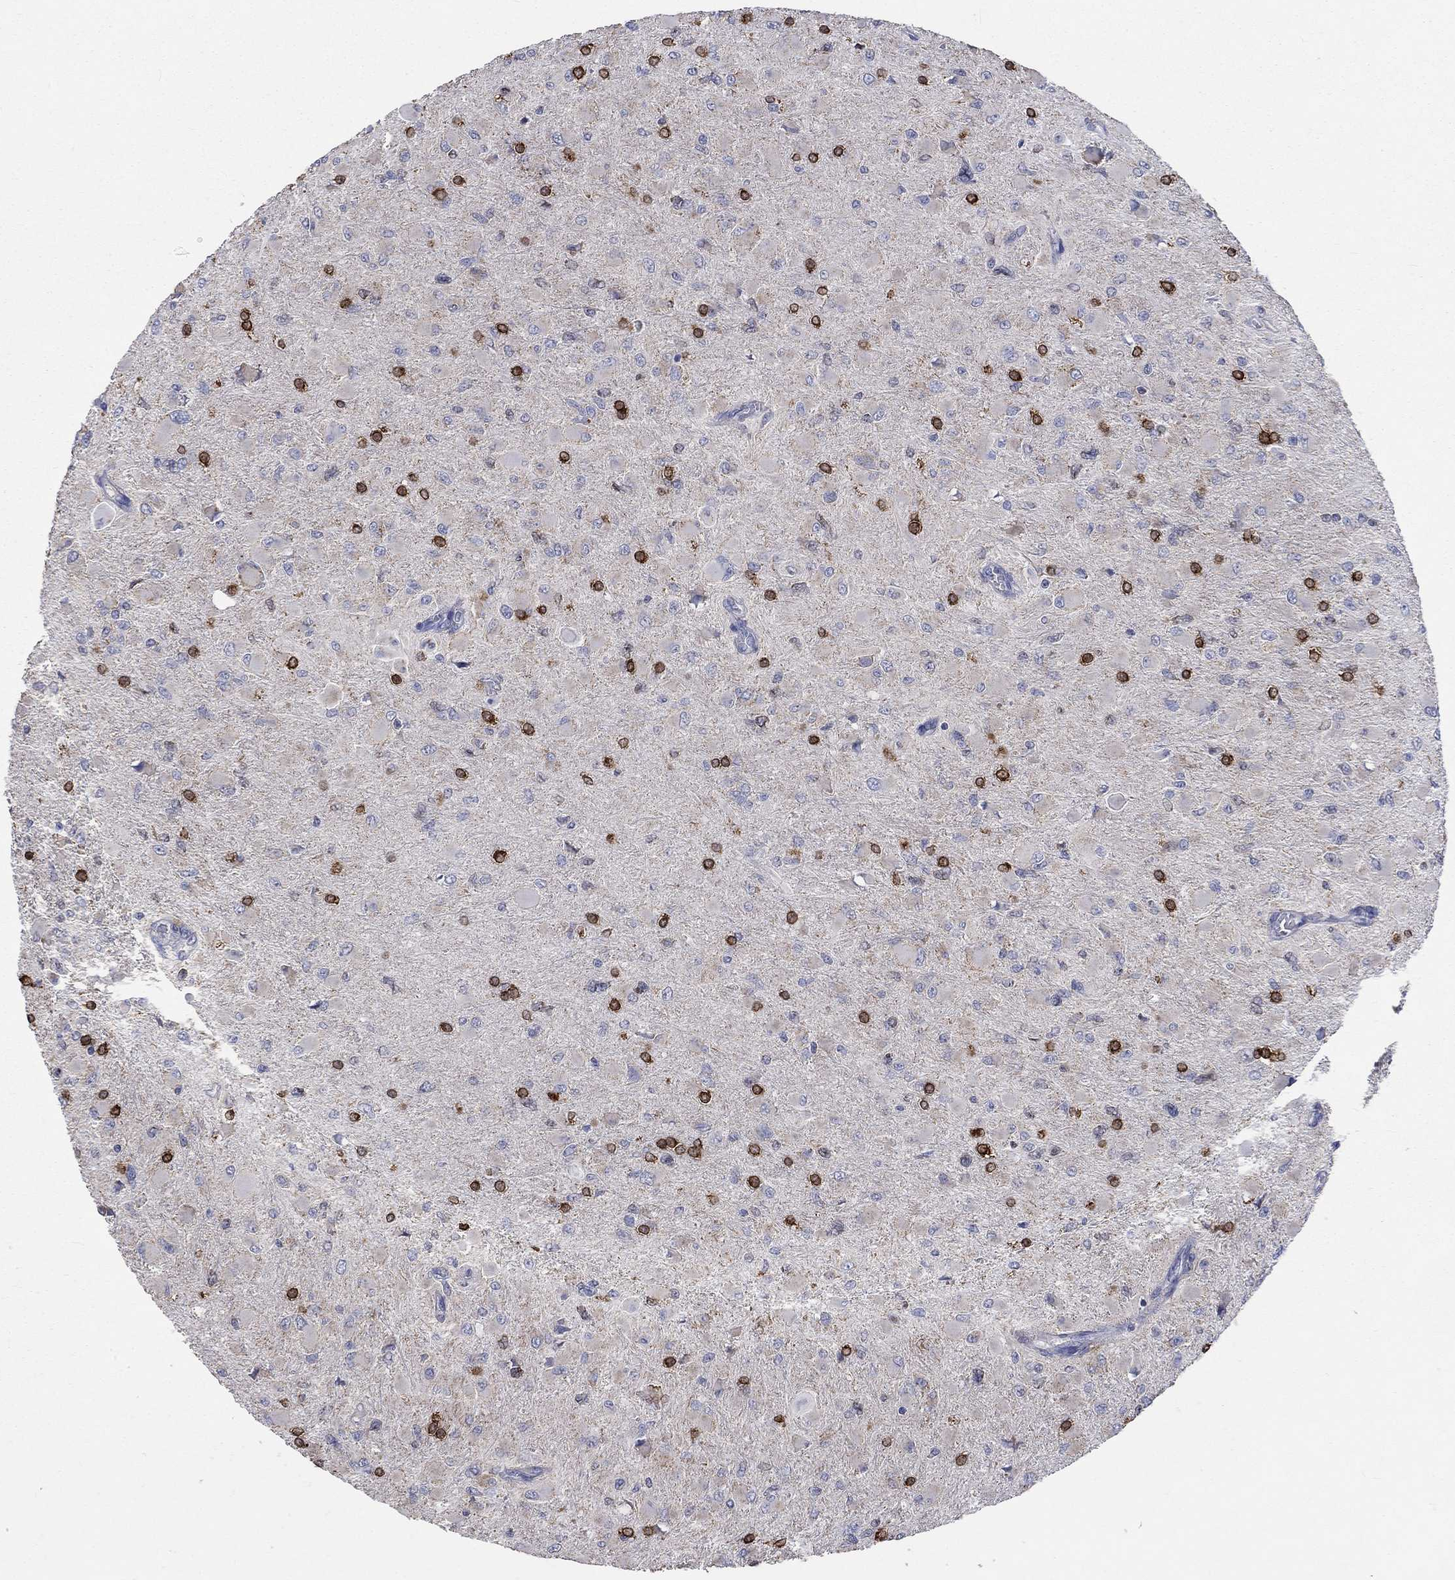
{"staining": {"intensity": "strong", "quantity": "25%-75%", "location": "cytoplasmic/membranous"}, "tissue": "glioma", "cell_type": "Tumor cells", "image_type": "cancer", "snomed": [{"axis": "morphology", "description": "Glioma, malignant, High grade"}, {"axis": "topography", "description": "Cerebral cortex"}], "caption": "Immunohistochemistry (IHC) image of high-grade glioma (malignant) stained for a protein (brown), which demonstrates high levels of strong cytoplasmic/membranous staining in about 25%-75% of tumor cells.", "gene": "UGT8", "patient": {"sex": "female", "age": 36}}